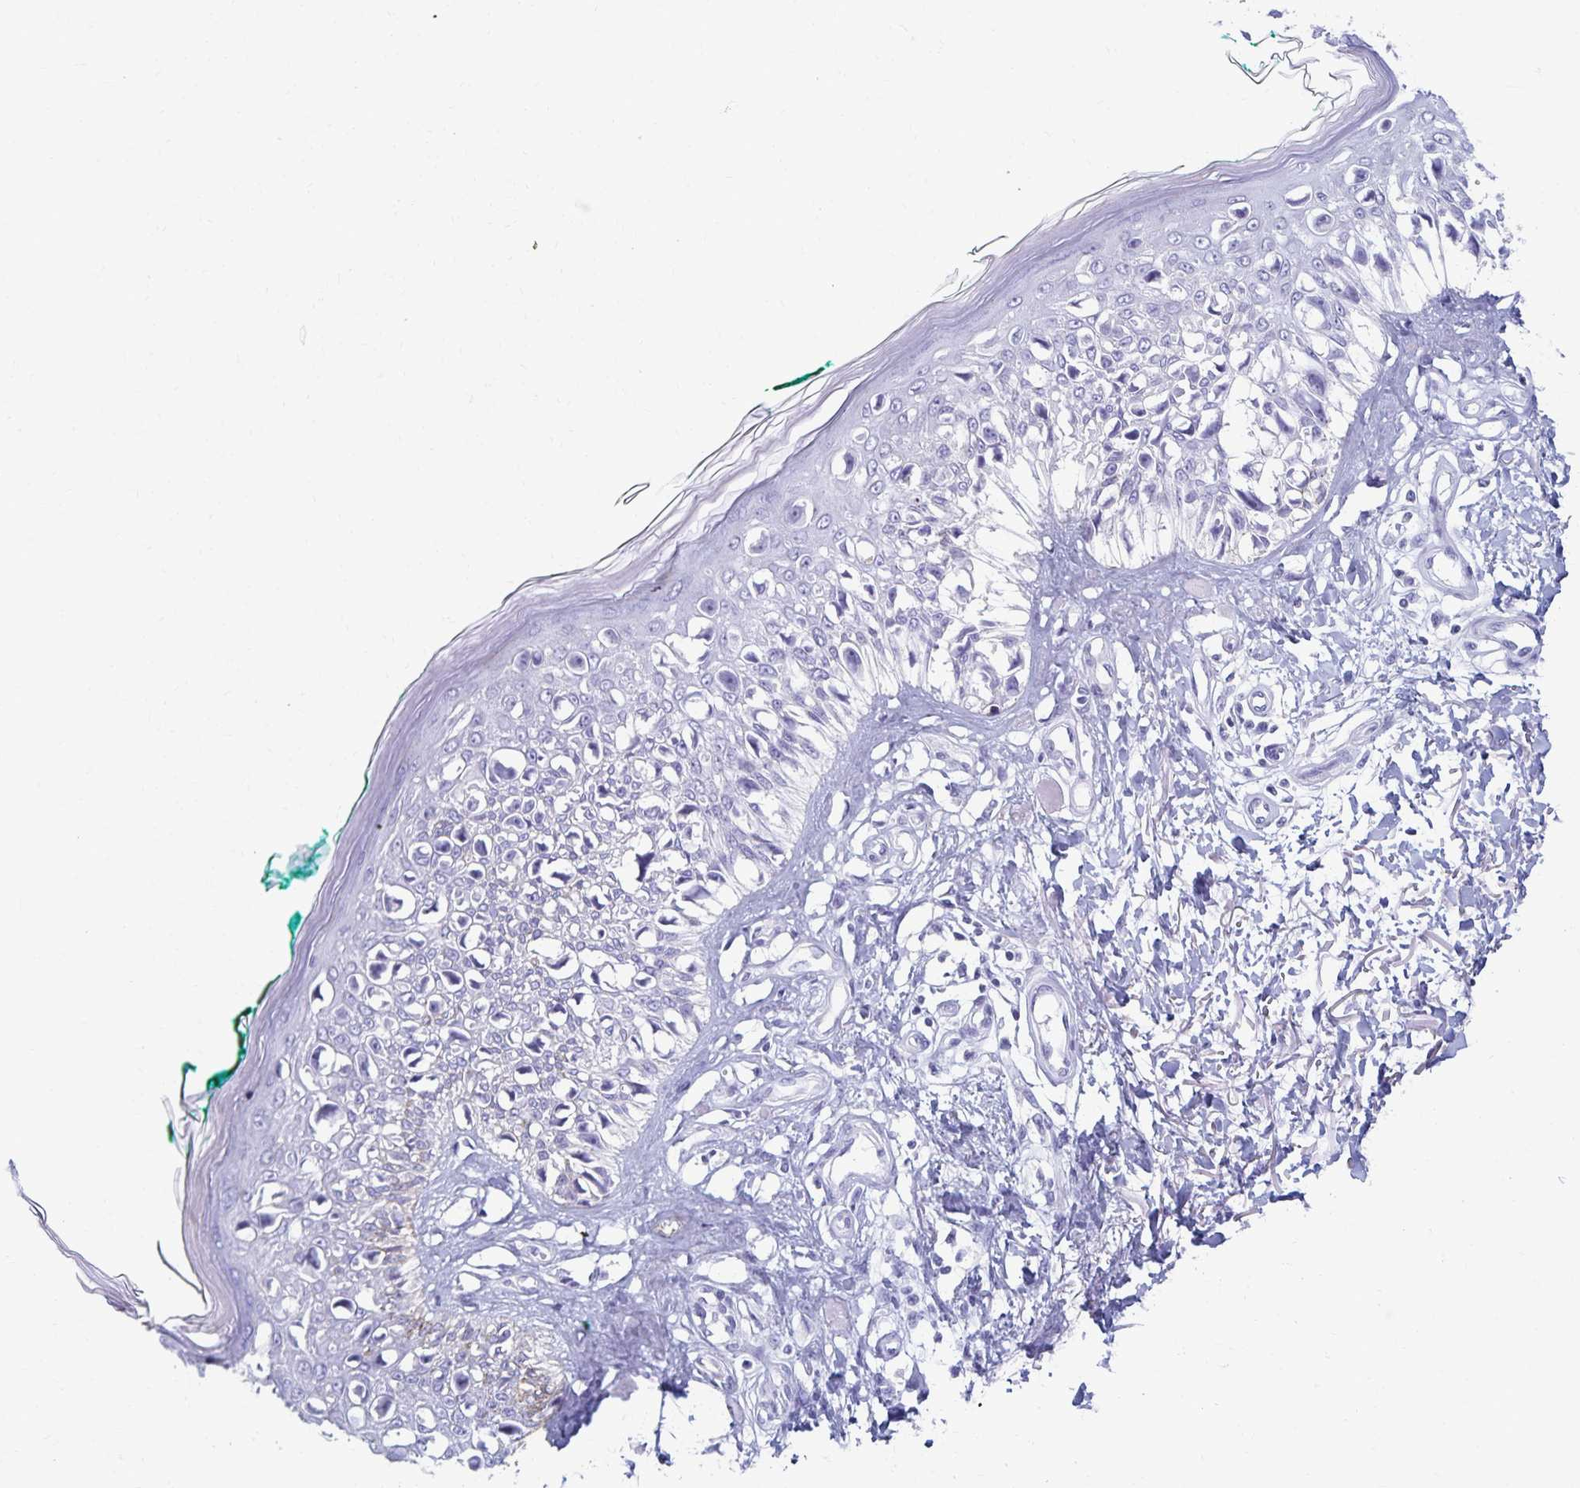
{"staining": {"intensity": "negative", "quantity": "none", "location": "none"}, "tissue": "melanoma", "cell_type": "Tumor cells", "image_type": "cancer", "snomed": [{"axis": "morphology", "description": "Malignant melanoma, NOS"}, {"axis": "topography", "description": "Skin"}], "caption": "Histopathology image shows no protein positivity in tumor cells of melanoma tissue.", "gene": "C2orf50", "patient": {"sex": "male", "age": 73}}